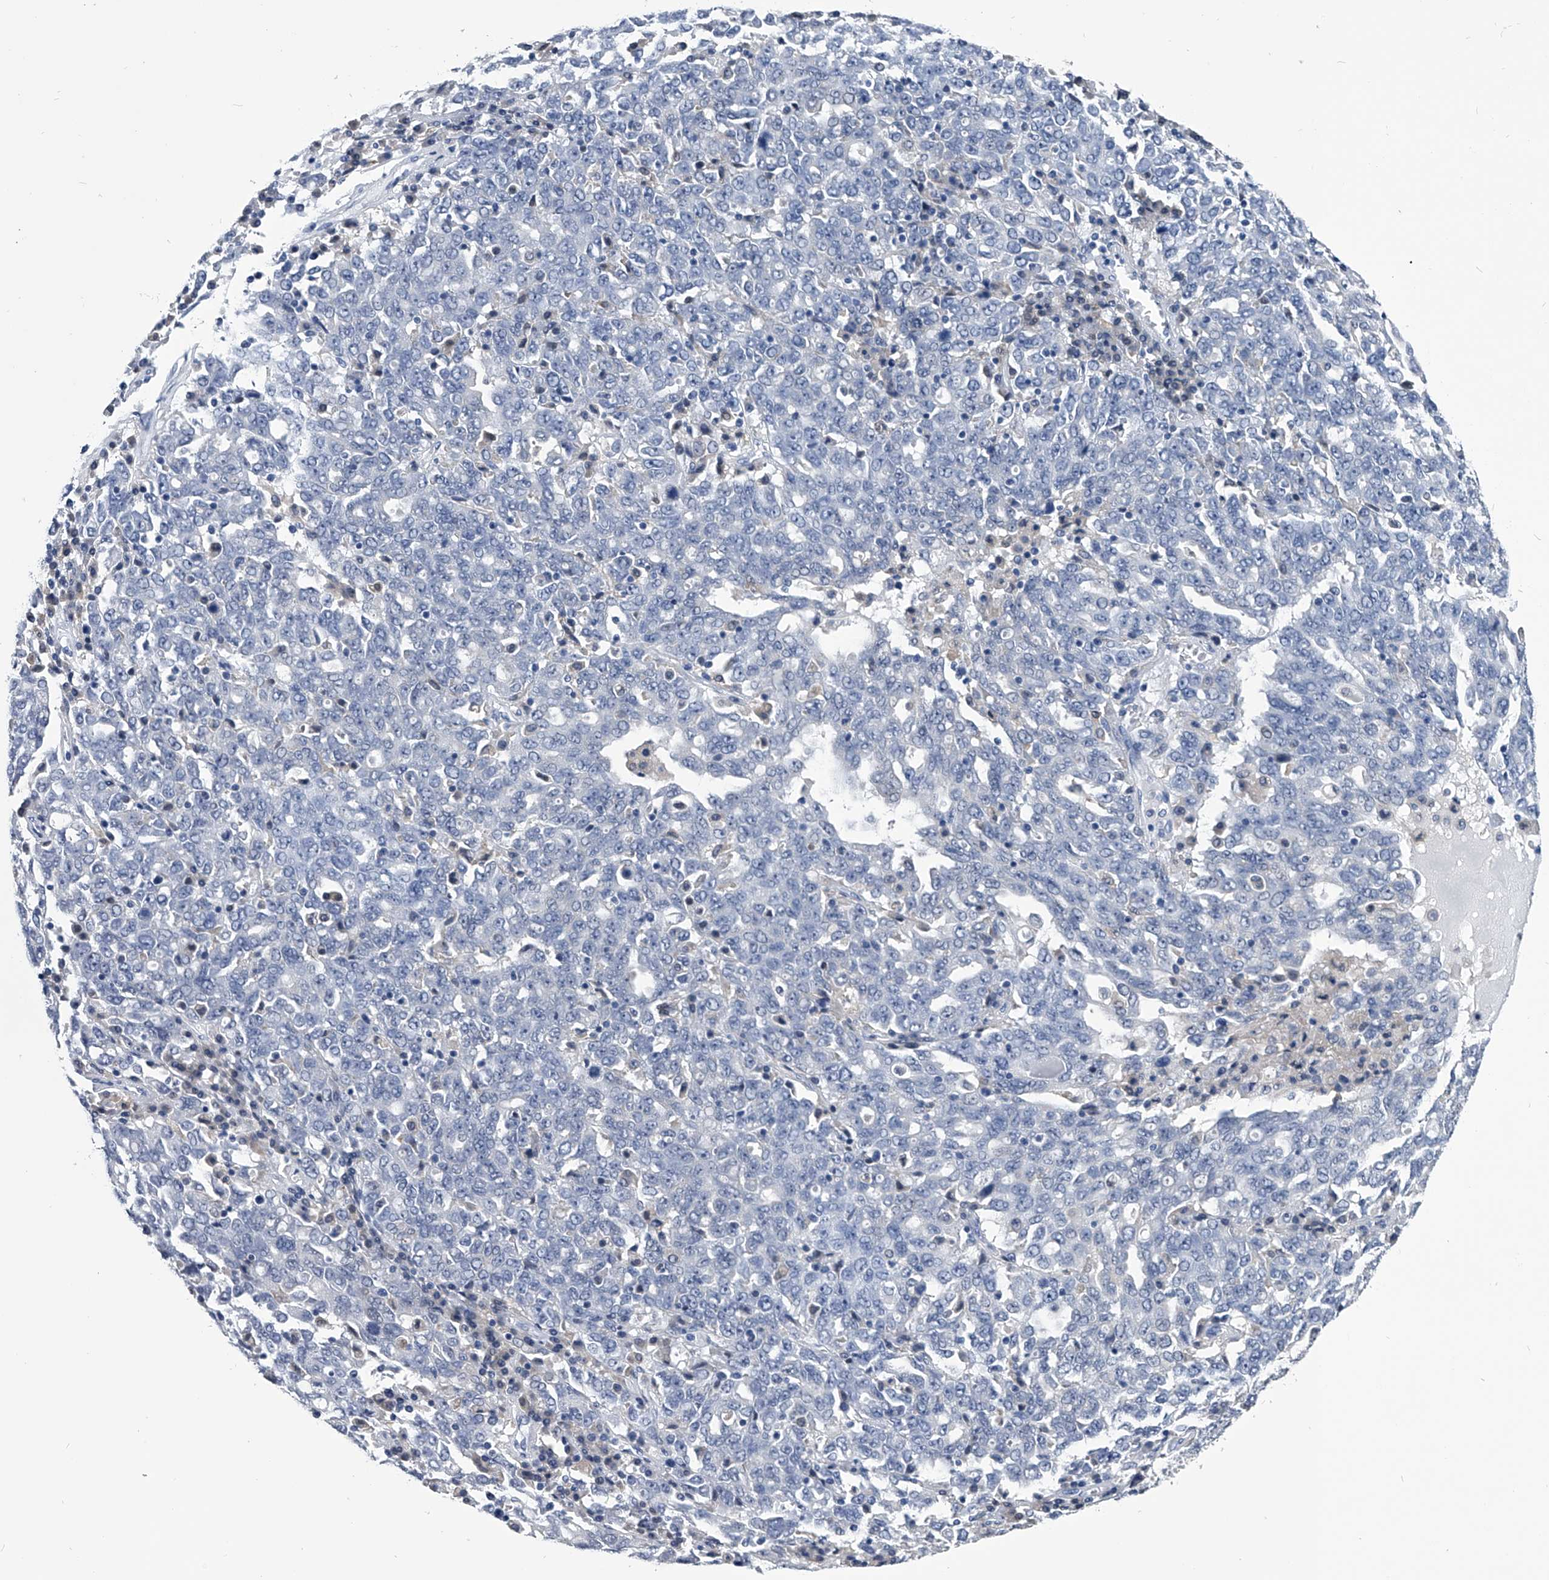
{"staining": {"intensity": "negative", "quantity": "none", "location": "none"}, "tissue": "ovarian cancer", "cell_type": "Tumor cells", "image_type": "cancer", "snomed": [{"axis": "morphology", "description": "Carcinoma, endometroid"}, {"axis": "topography", "description": "Ovary"}], "caption": "Endometroid carcinoma (ovarian) was stained to show a protein in brown. There is no significant staining in tumor cells.", "gene": "PDXK", "patient": {"sex": "female", "age": 62}}